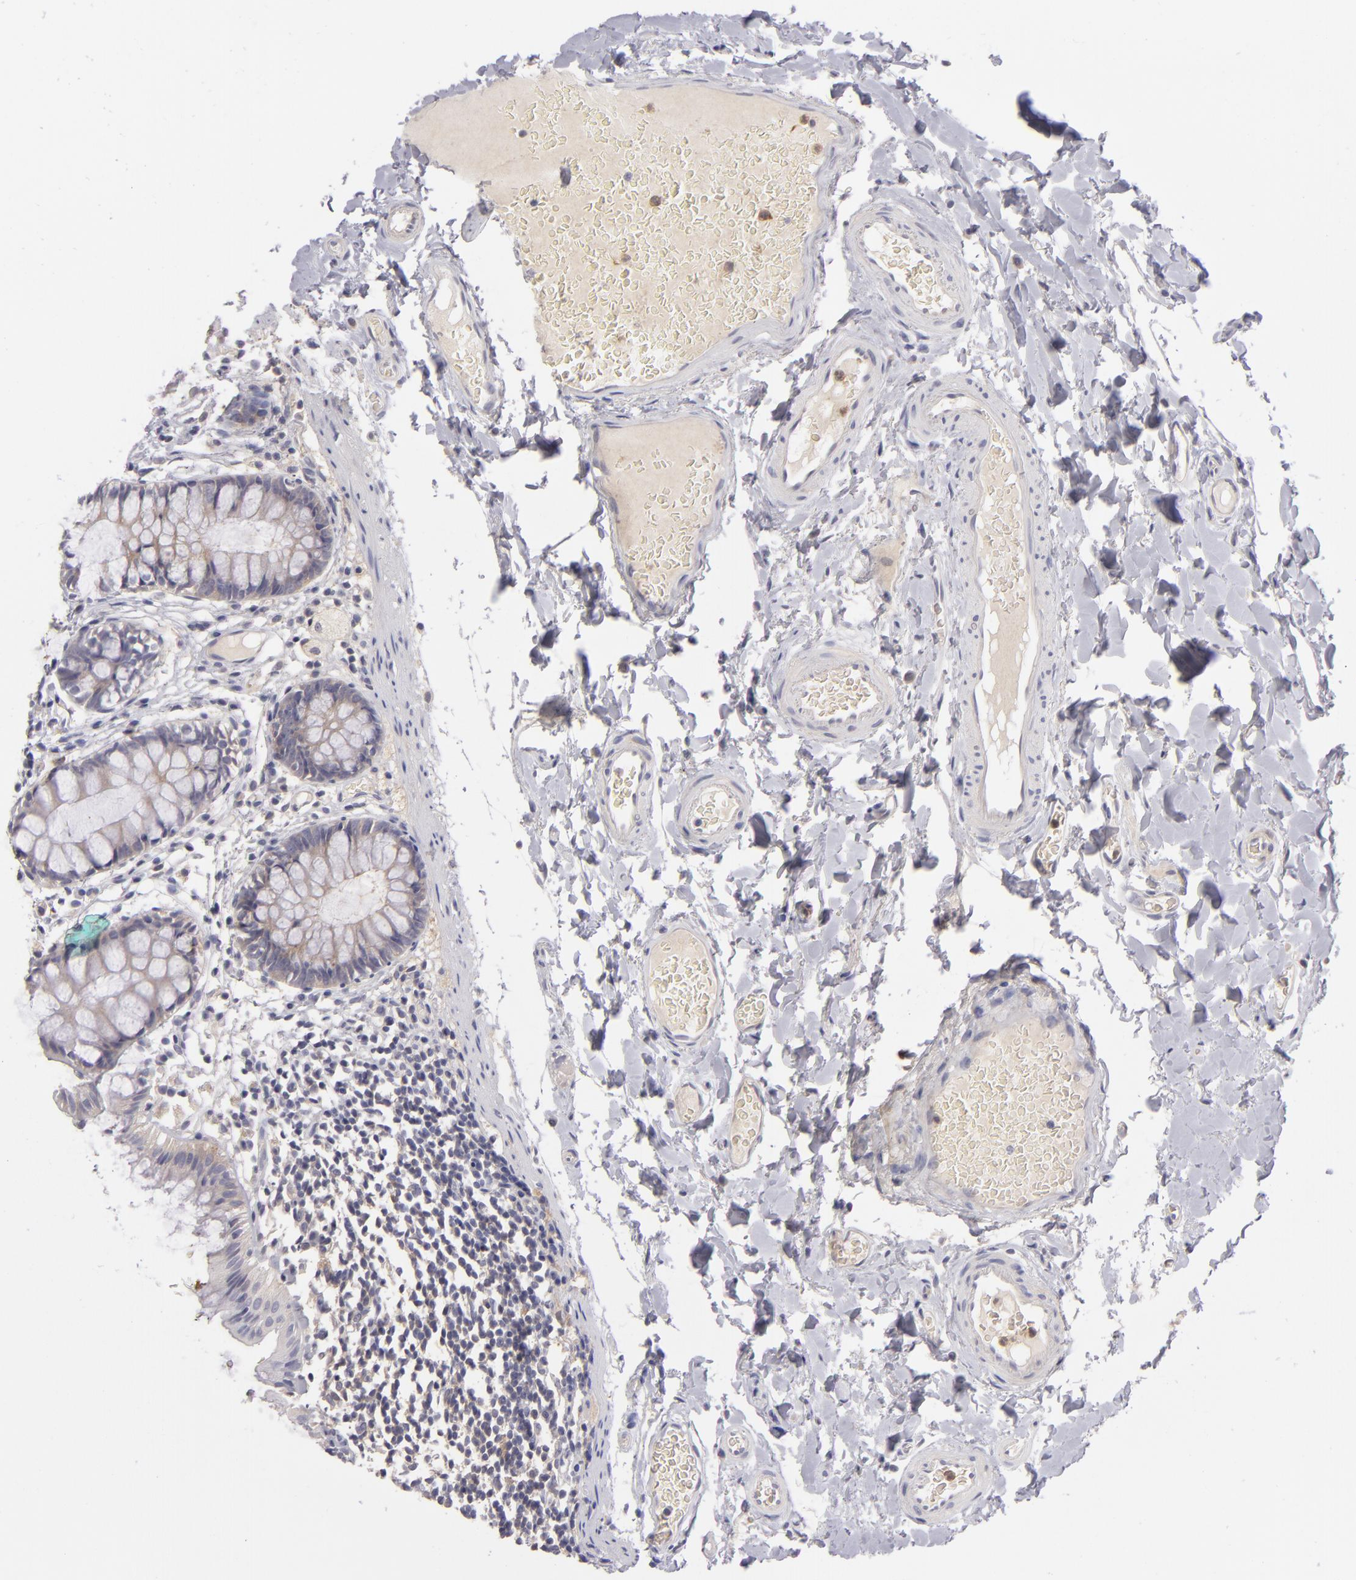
{"staining": {"intensity": "negative", "quantity": "none", "location": "none"}, "tissue": "colon", "cell_type": "Endothelial cells", "image_type": "normal", "snomed": [{"axis": "morphology", "description": "Normal tissue, NOS"}, {"axis": "topography", "description": "Smooth muscle"}, {"axis": "topography", "description": "Colon"}], "caption": "Colon stained for a protein using IHC reveals no staining endothelial cells.", "gene": "MMP10", "patient": {"sex": "male", "age": 67}}